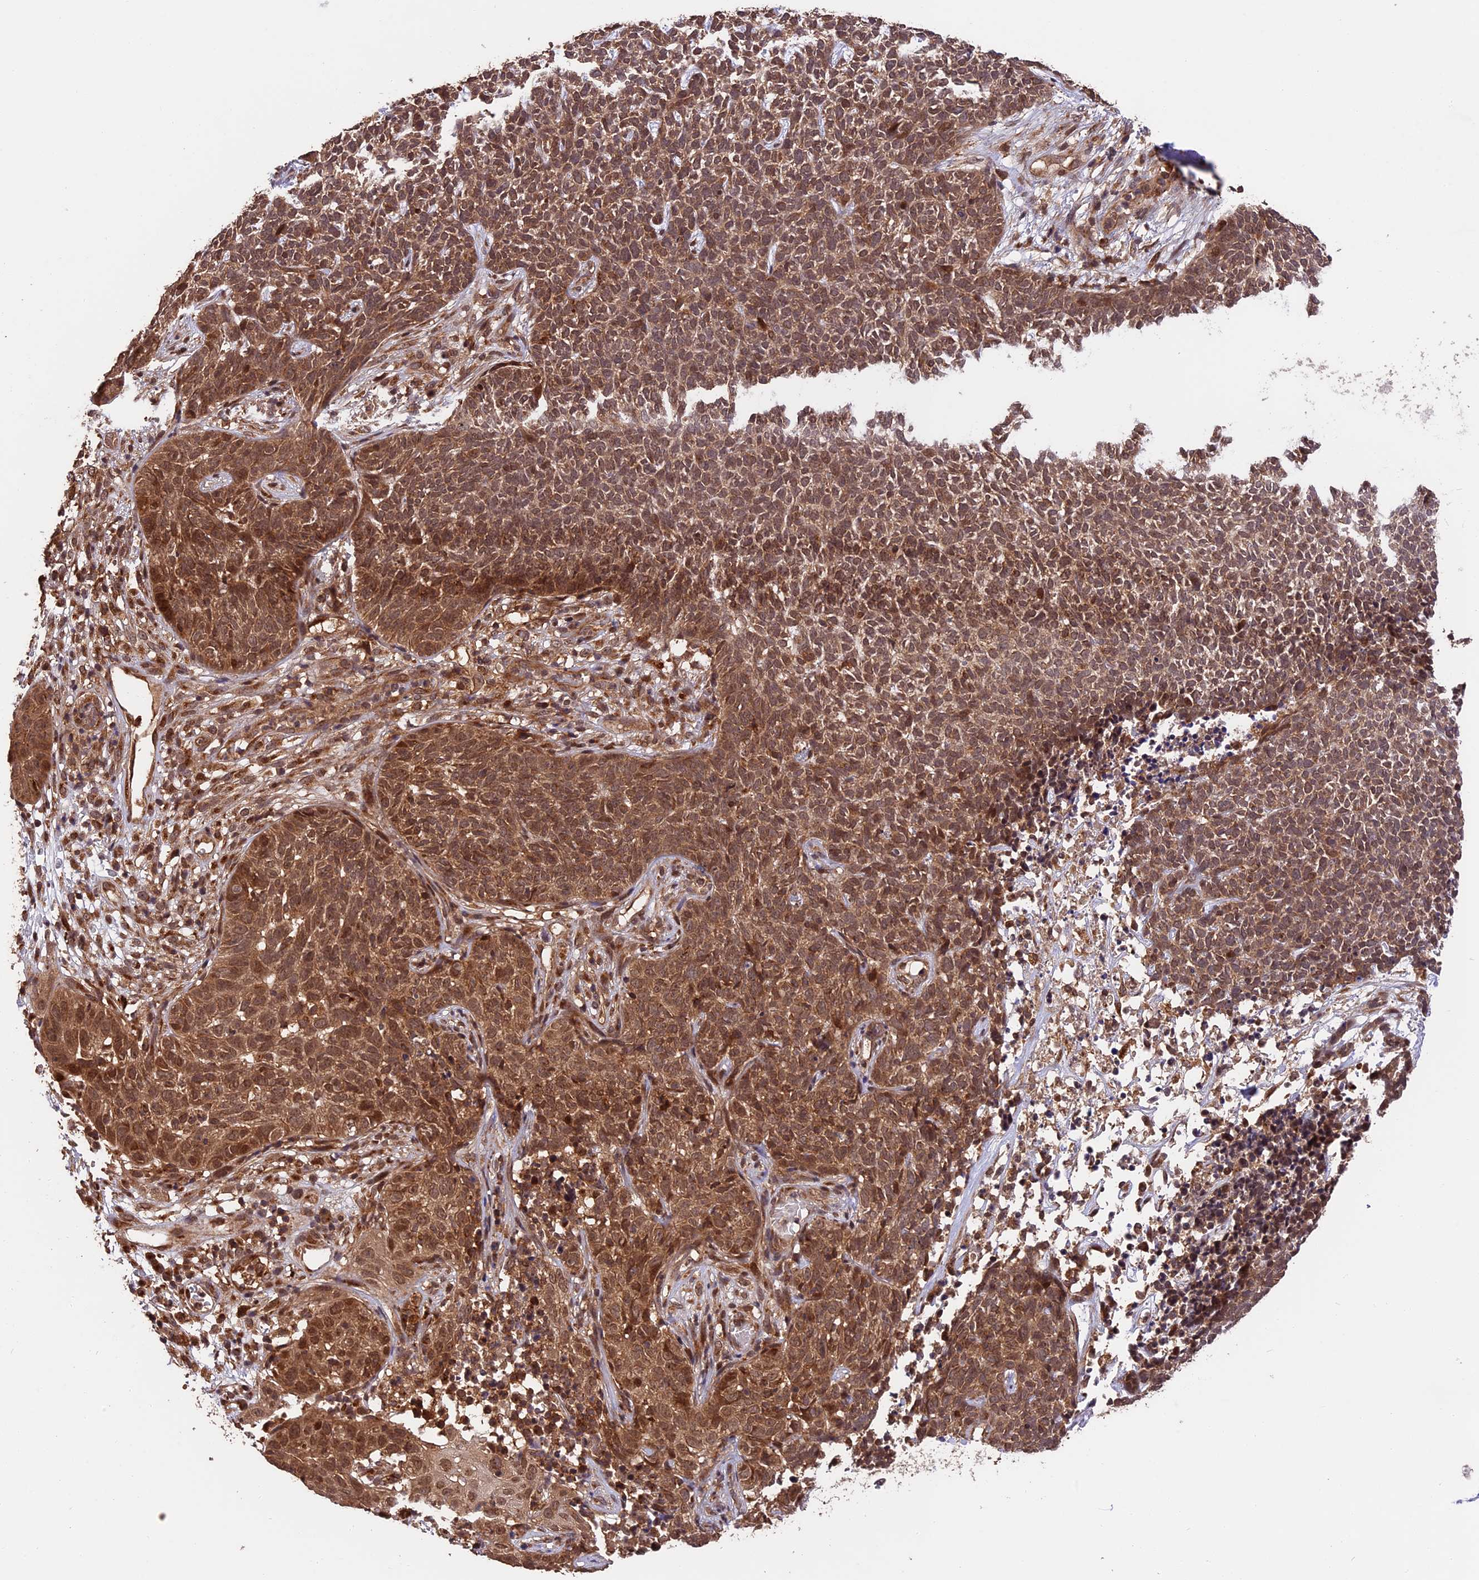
{"staining": {"intensity": "moderate", "quantity": ">75%", "location": "cytoplasmic/membranous,nuclear"}, "tissue": "skin cancer", "cell_type": "Tumor cells", "image_type": "cancer", "snomed": [{"axis": "morphology", "description": "Basal cell carcinoma"}, {"axis": "topography", "description": "Skin"}], "caption": "Tumor cells exhibit medium levels of moderate cytoplasmic/membranous and nuclear expression in about >75% of cells in skin cancer. Nuclei are stained in blue.", "gene": "ESCO1", "patient": {"sex": "female", "age": 84}}